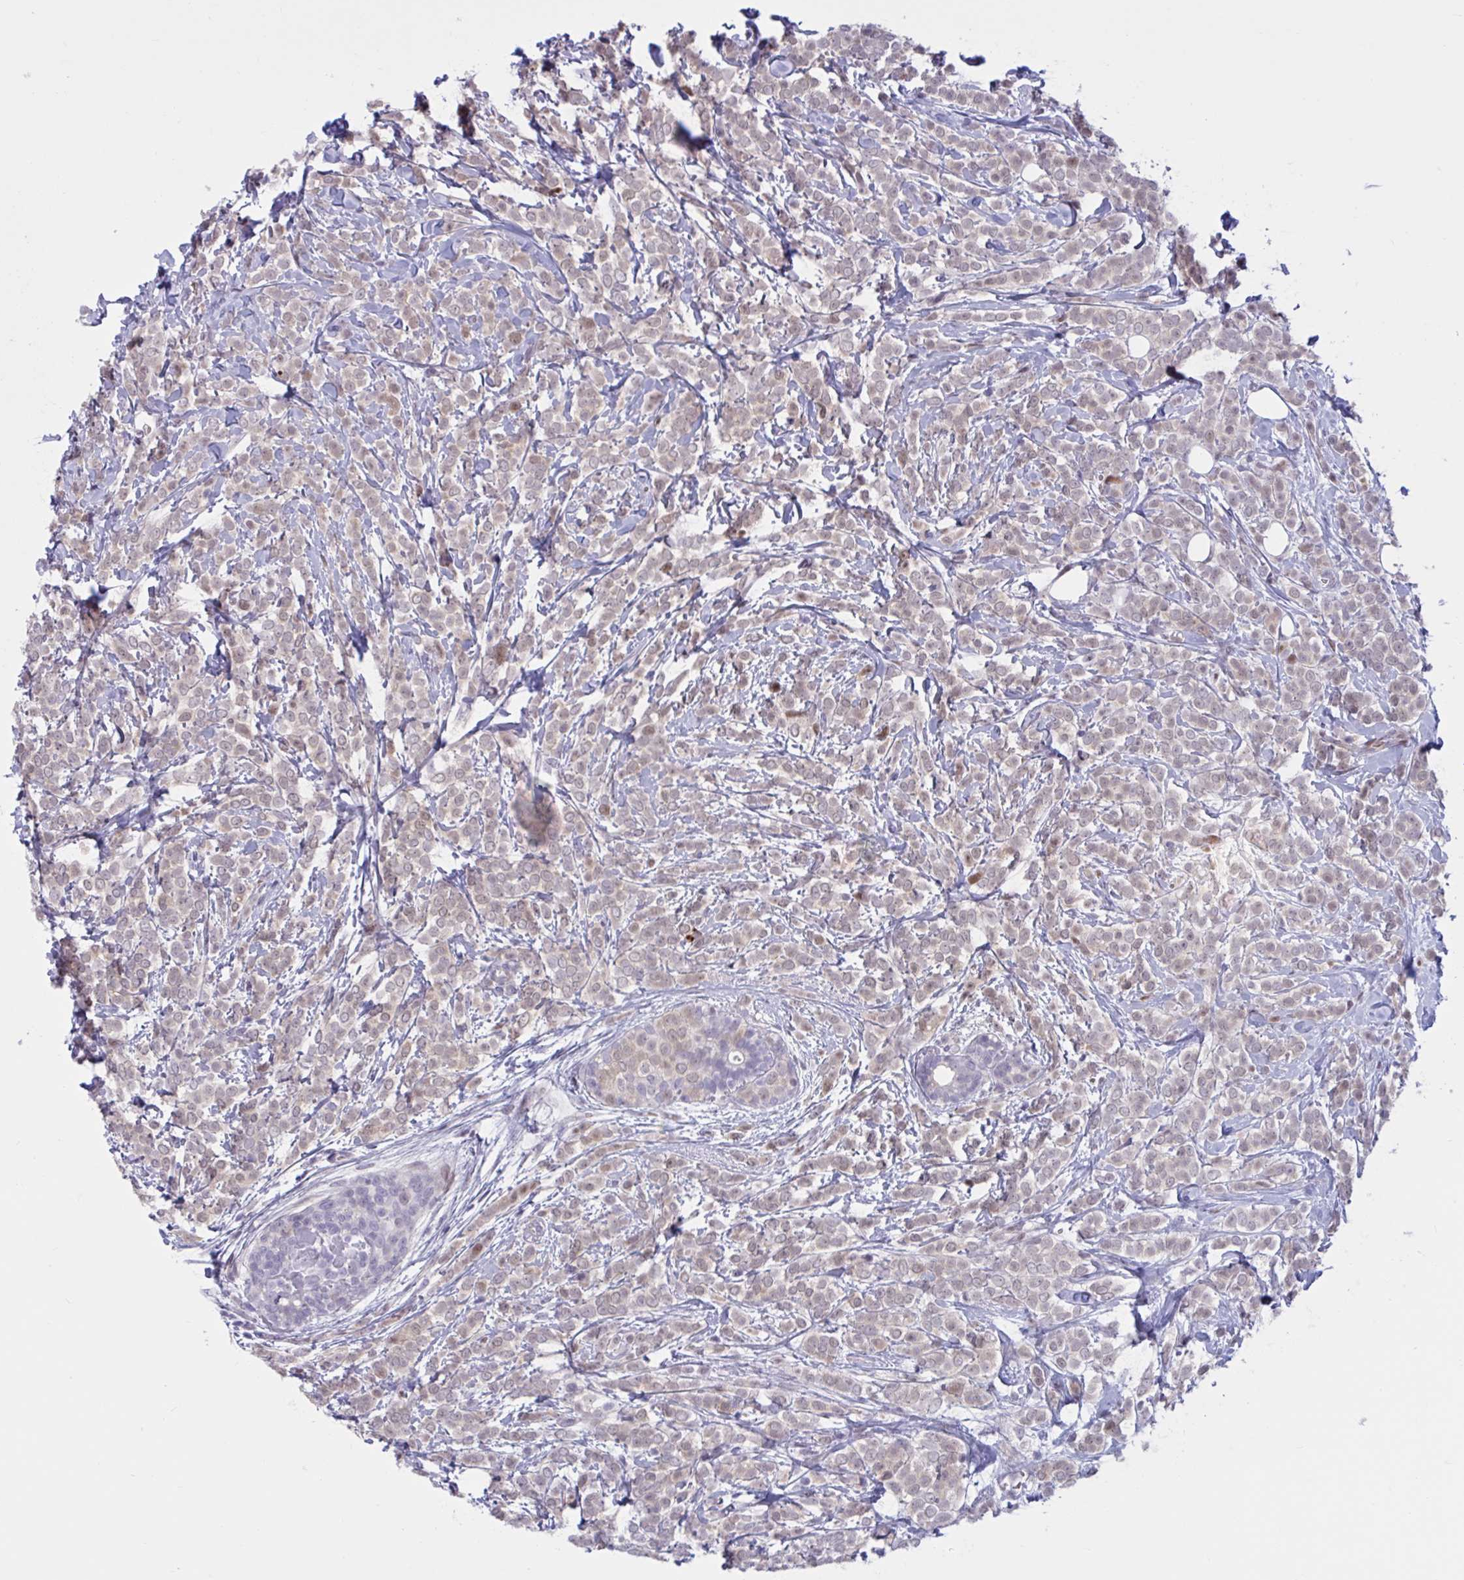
{"staining": {"intensity": "weak", "quantity": "25%-75%", "location": "nuclear"}, "tissue": "breast cancer", "cell_type": "Tumor cells", "image_type": "cancer", "snomed": [{"axis": "morphology", "description": "Lobular carcinoma"}, {"axis": "topography", "description": "Breast"}], "caption": "Immunohistochemistry image of human breast cancer (lobular carcinoma) stained for a protein (brown), which reveals low levels of weak nuclear expression in approximately 25%-75% of tumor cells.", "gene": "RBL1", "patient": {"sex": "female", "age": 49}}